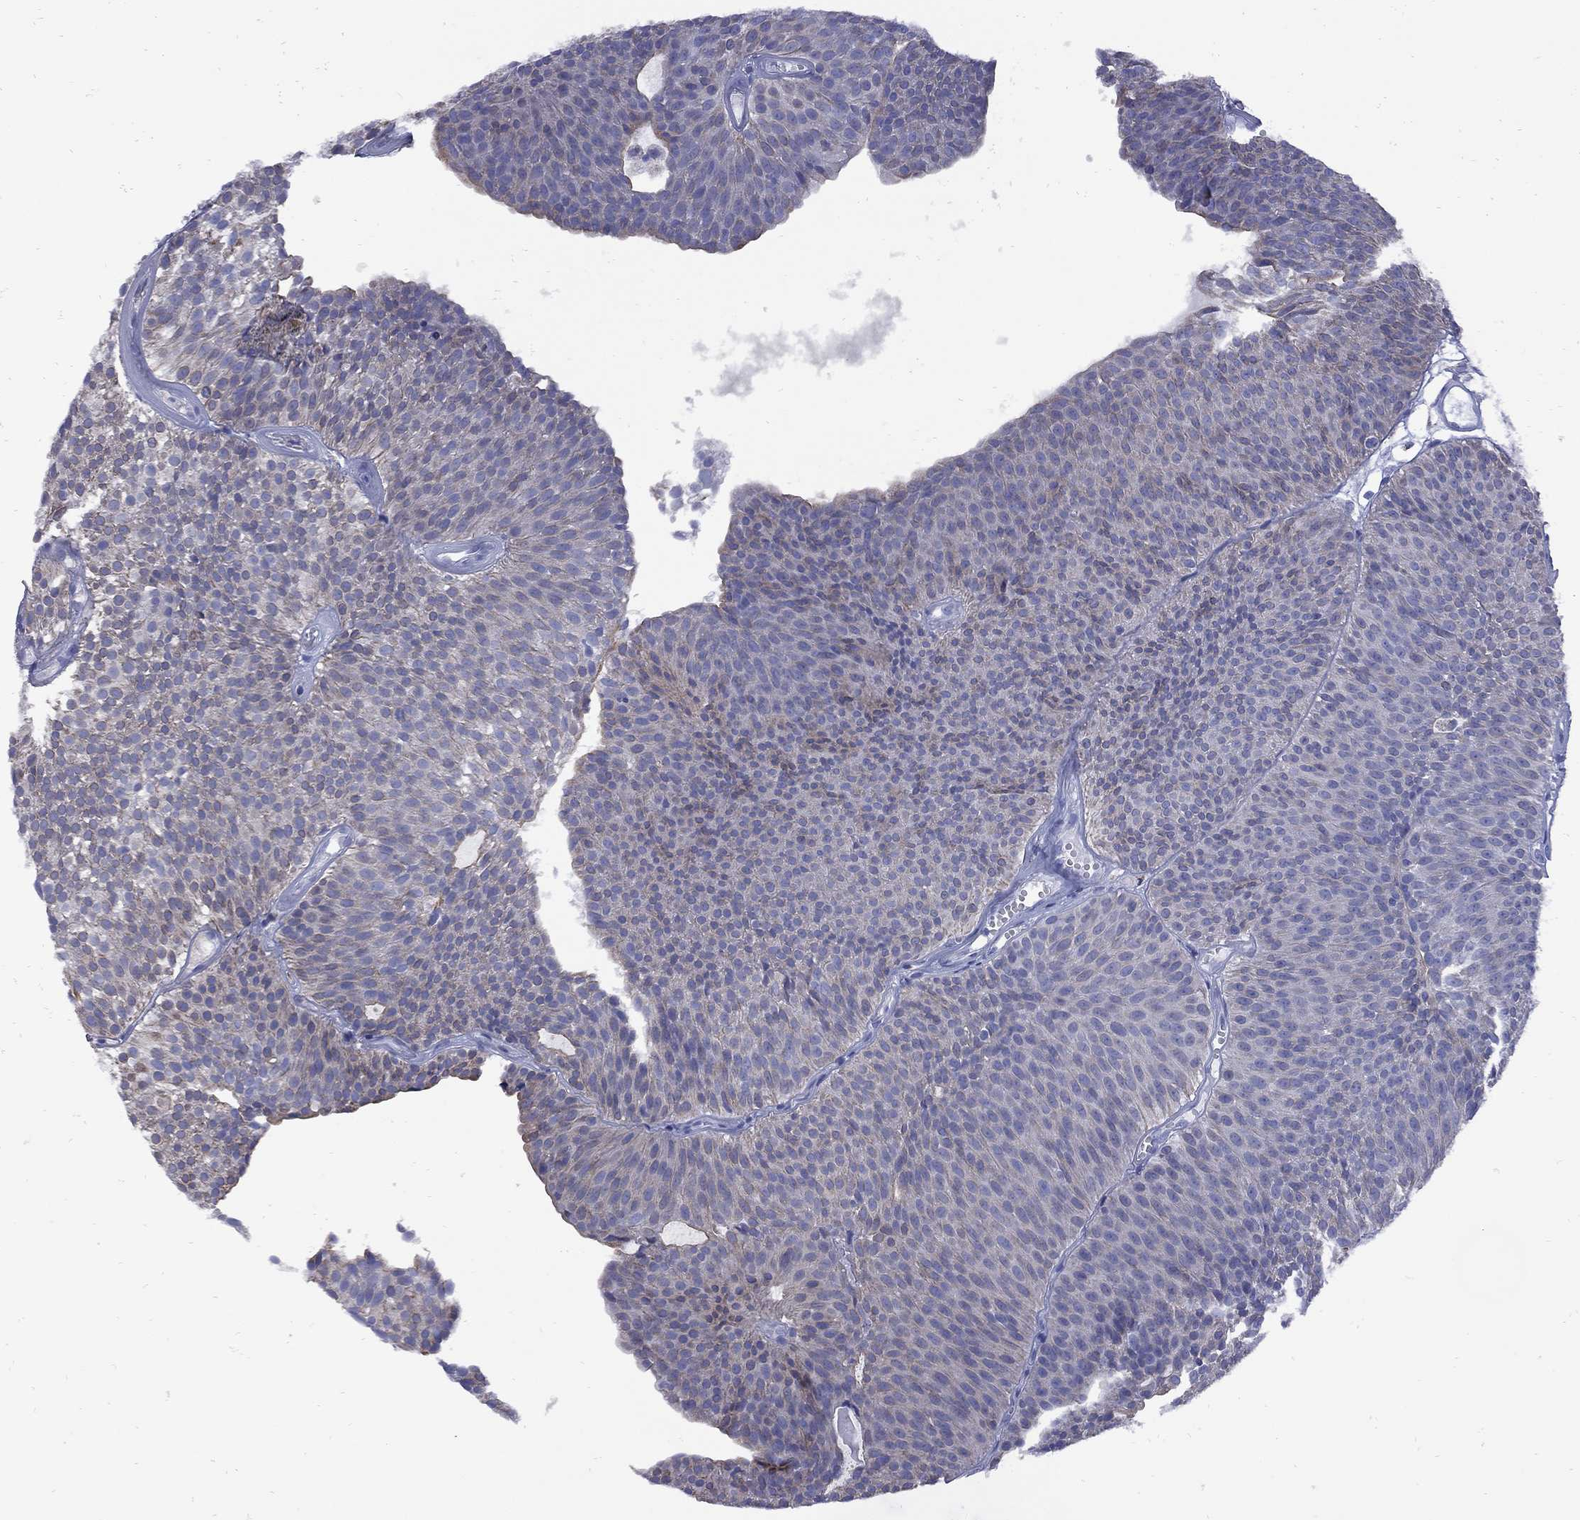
{"staining": {"intensity": "moderate", "quantity": "<25%", "location": "cytoplasmic/membranous"}, "tissue": "urothelial cancer", "cell_type": "Tumor cells", "image_type": "cancer", "snomed": [{"axis": "morphology", "description": "Urothelial carcinoma, Low grade"}, {"axis": "topography", "description": "Urinary bladder"}], "caption": "Immunohistochemistry (IHC) staining of low-grade urothelial carcinoma, which reveals low levels of moderate cytoplasmic/membranous positivity in approximately <25% of tumor cells indicating moderate cytoplasmic/membranous protein expression. The staining was performed using DAB (brown) for protein detection and nuclei were counterstained in hematoxylin (blue).", "gene": "SESTD1", "patient": {"sex": "male", "age": 63}}